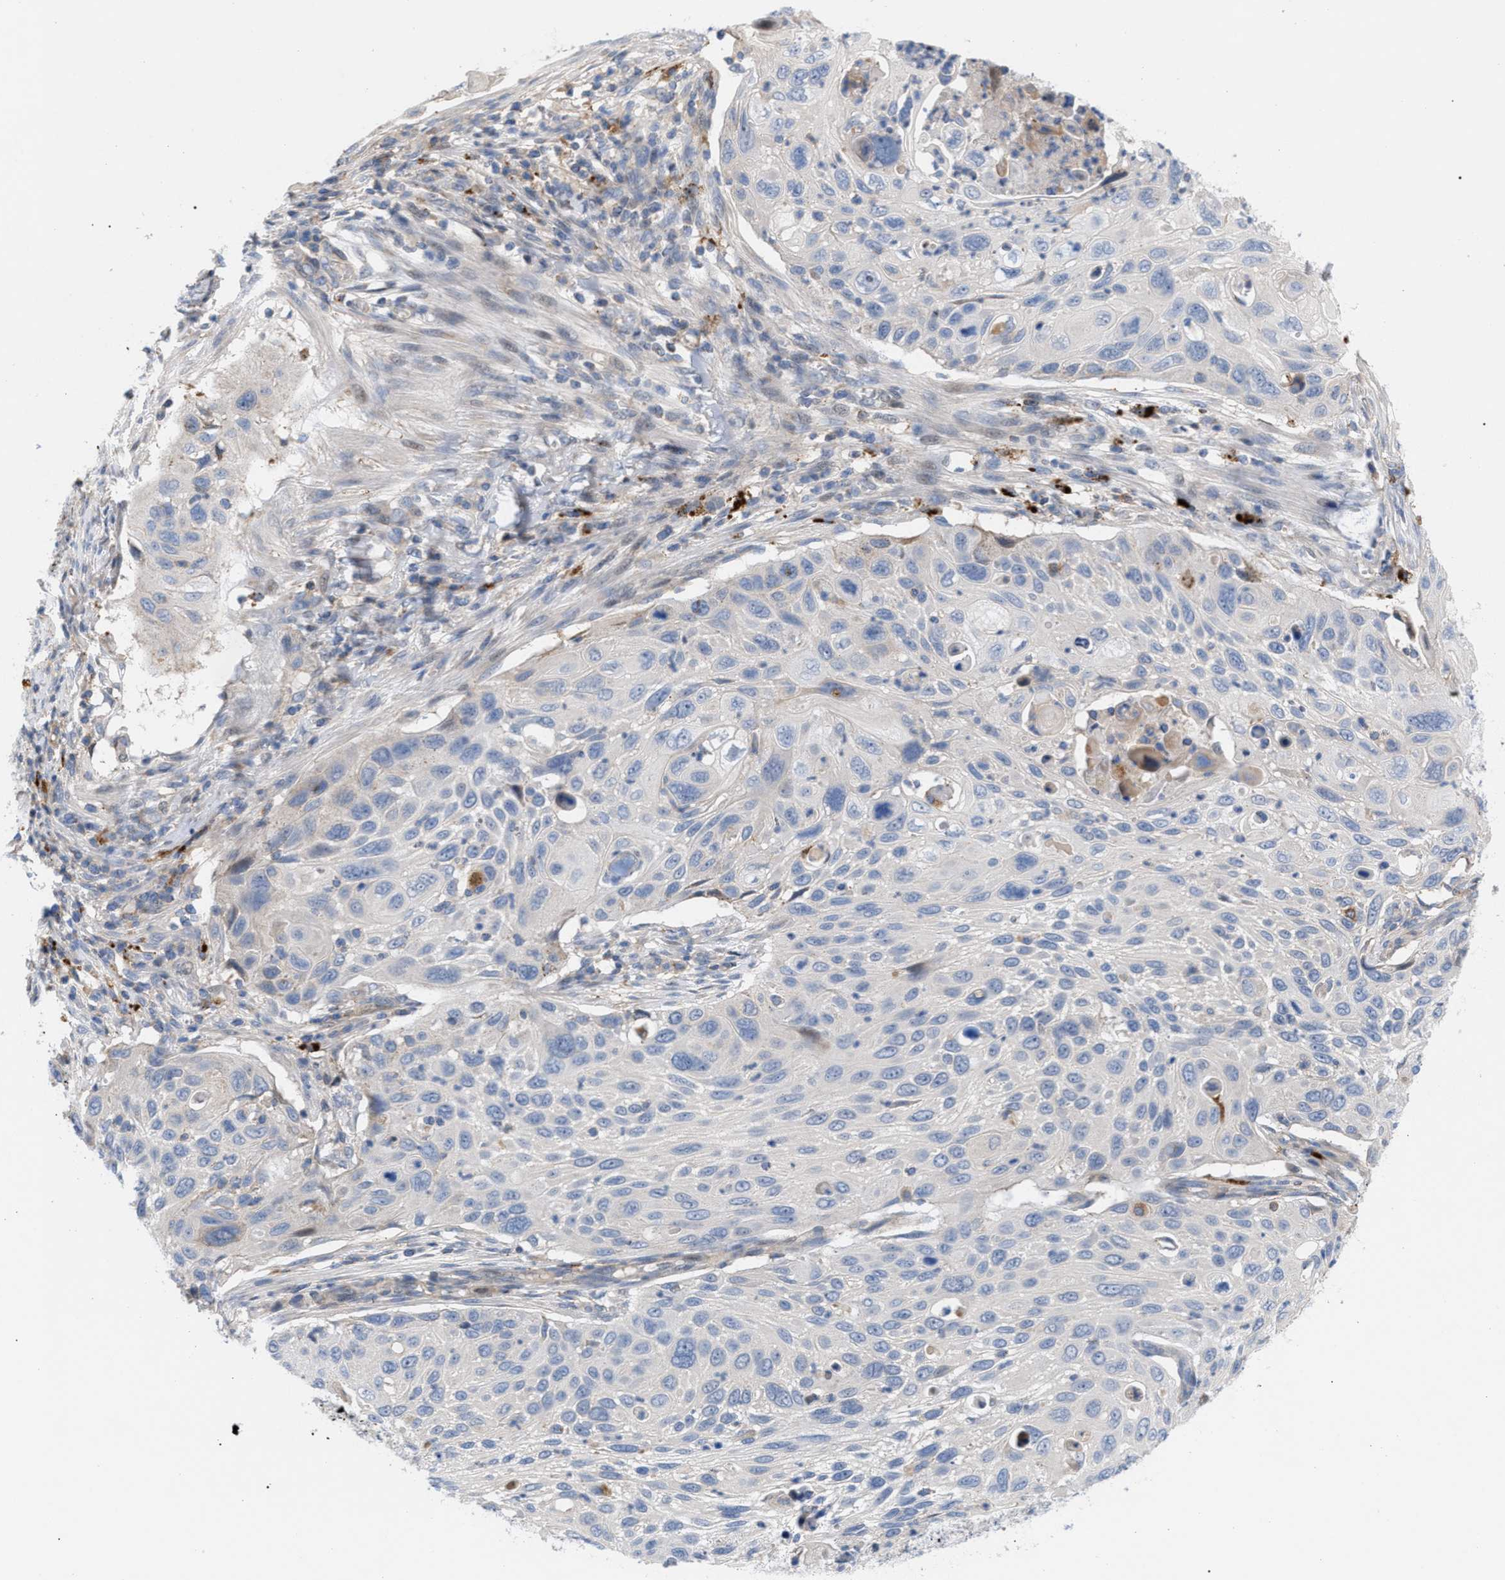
{"staining": {"intensity": "negative", "quantity": "none", "location": "none"}, "tissue": "cervical cancer", "cell_type": "Tumor cells", "image_type": "cancer", "snomed": [{"axis": "morphology", "description": "Squamous cell carcinoma, NOS"}, {"axis": "topography", "description": "Cervix"}], "caption": "There is no significant staining in tumor cells of cervical cancer.", "gene": "MBTD1", "patient": {"sex": "female", "age": 70}}